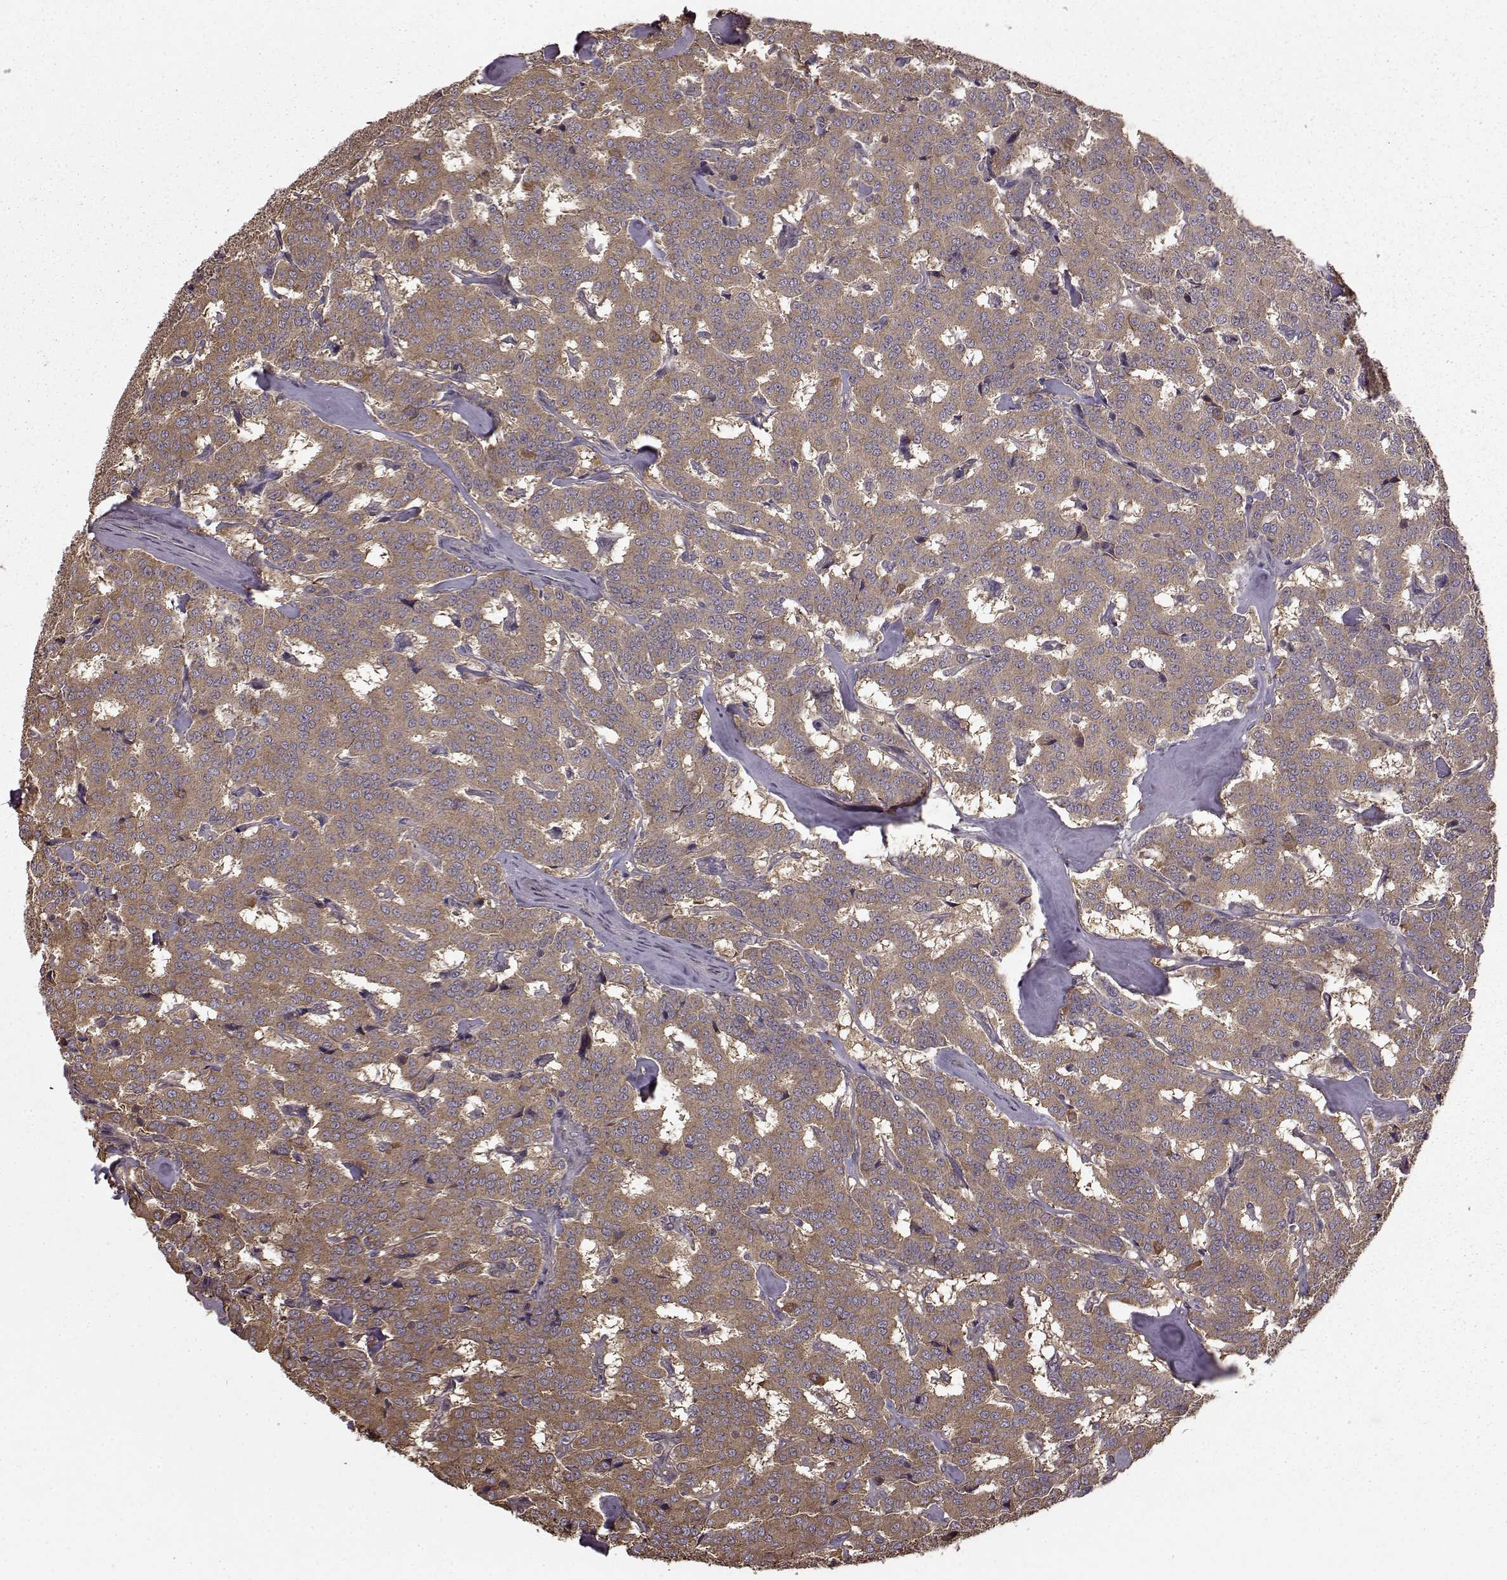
{"staining": {"intensity": "moderate", "quantity": "25%-75%", "location": "cytoplasmic/membranous"}, "tissue": "carcinoid", "cell_type": "Tumor cells", "image_type": "cancer", "snomed": [{"axis": "morphology", "description": "Carcinoid, malignant, NOS"}, {"axis": "topography", "description": "Lung"}], "caption": "The photomicrograph exhibits staining of carcinoid, revealing moderate cytoplasmic/membranous protein expression (brown color) within tumor cells.", "gene": "NME1-NME2", "patient": {"sex": "female", "age": 46}}